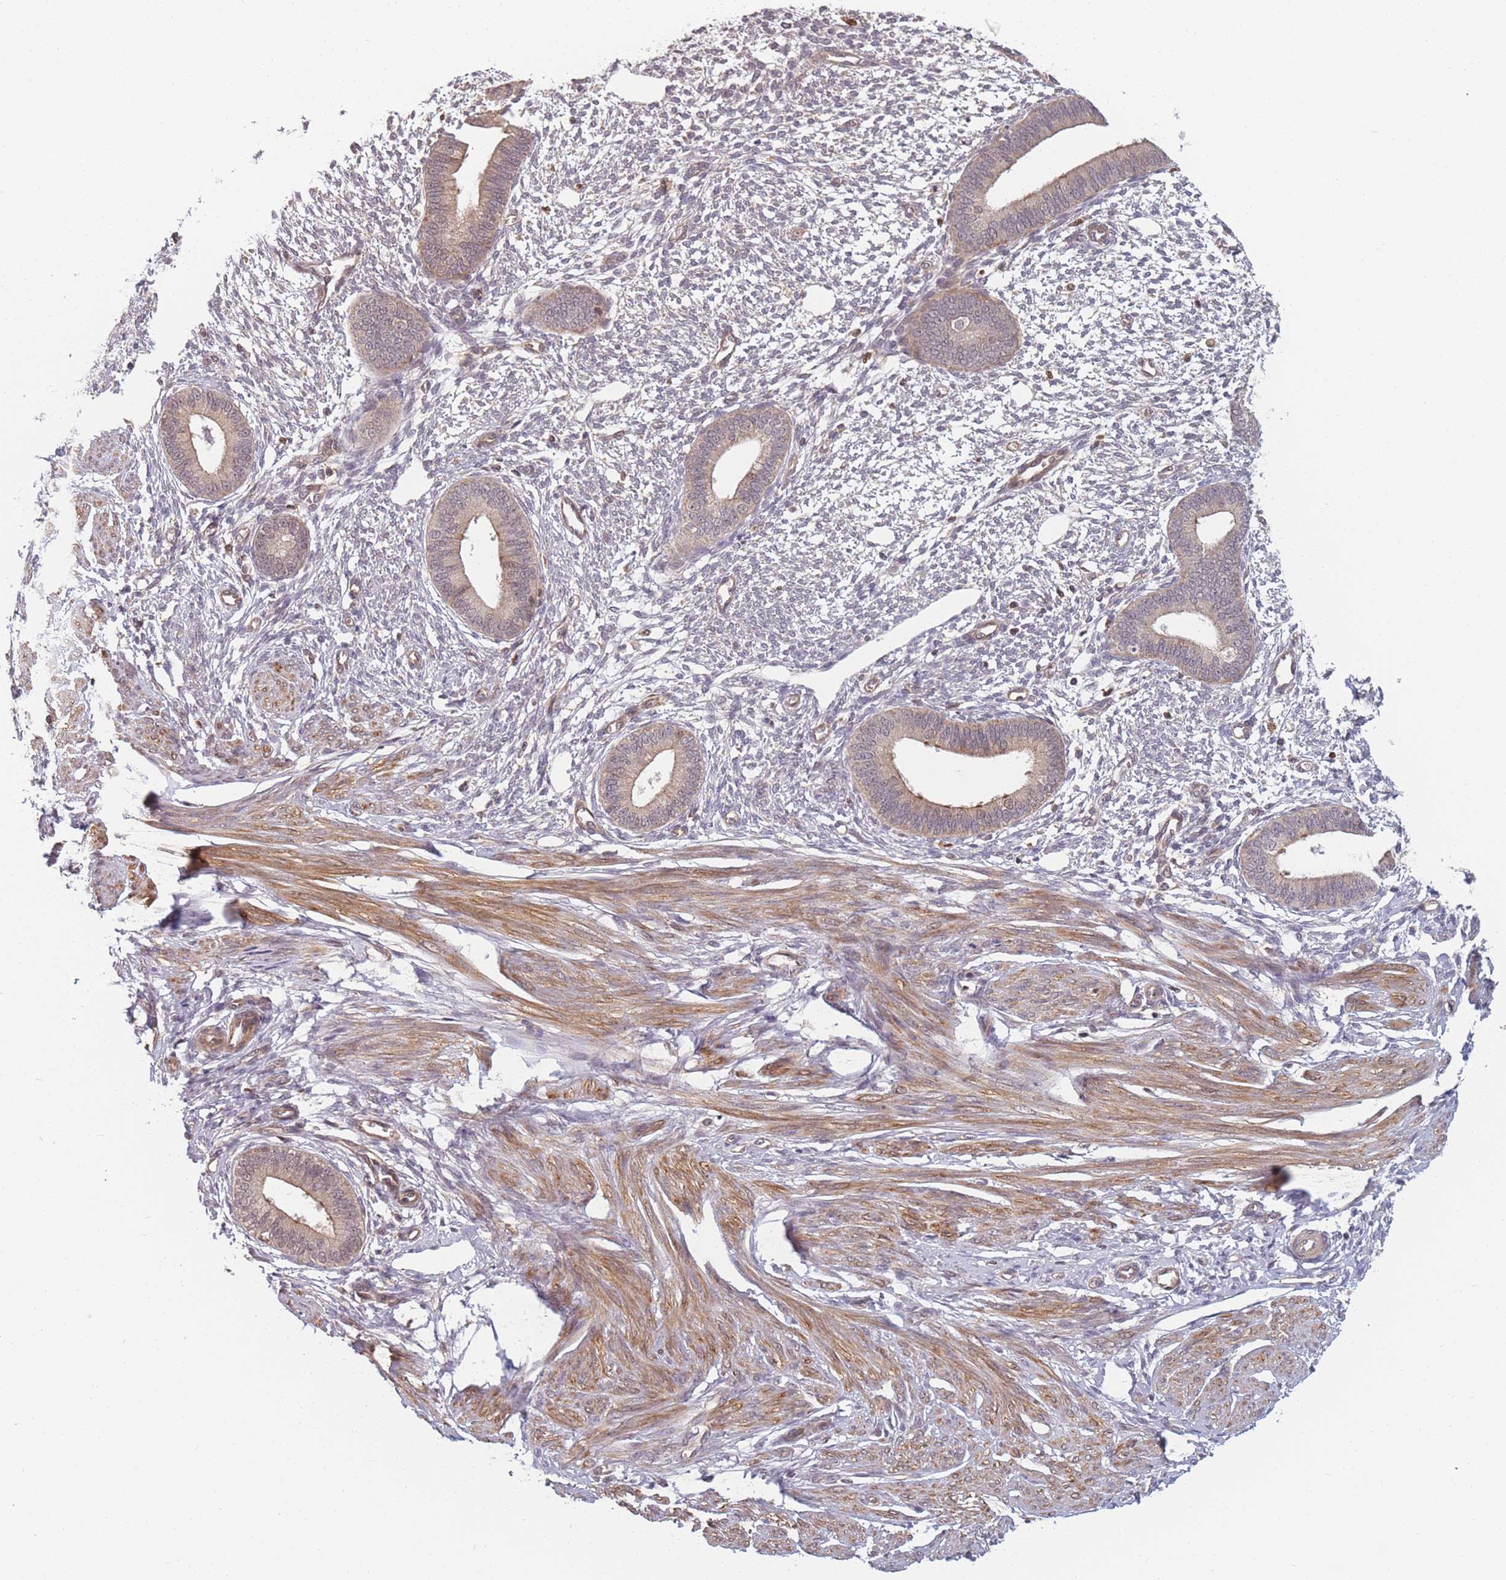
{"staining": {"intensity": "weak", "quantity": "<25%", "location": "cytoplasmic/membranous"}, "tissue": "endometrium", "cell_type": "Cells in endometrial stroma", "image_type": "normal", "snomed": [{"axis": "morphology", "description": "Normal tissue, NOS"}, {"axis": "topography", "description": "Endometrium"}], "caption": "High power microscopy micrograph of an immunohistochemistry photomicrograph of unremarkable endometrium, revealing no significant positivity in cells in endometrial stroma. (DAB immunohistochemistry, high magnification).", "gene": "FAM153A", "patient": {"sex": "female", "age": 46}}